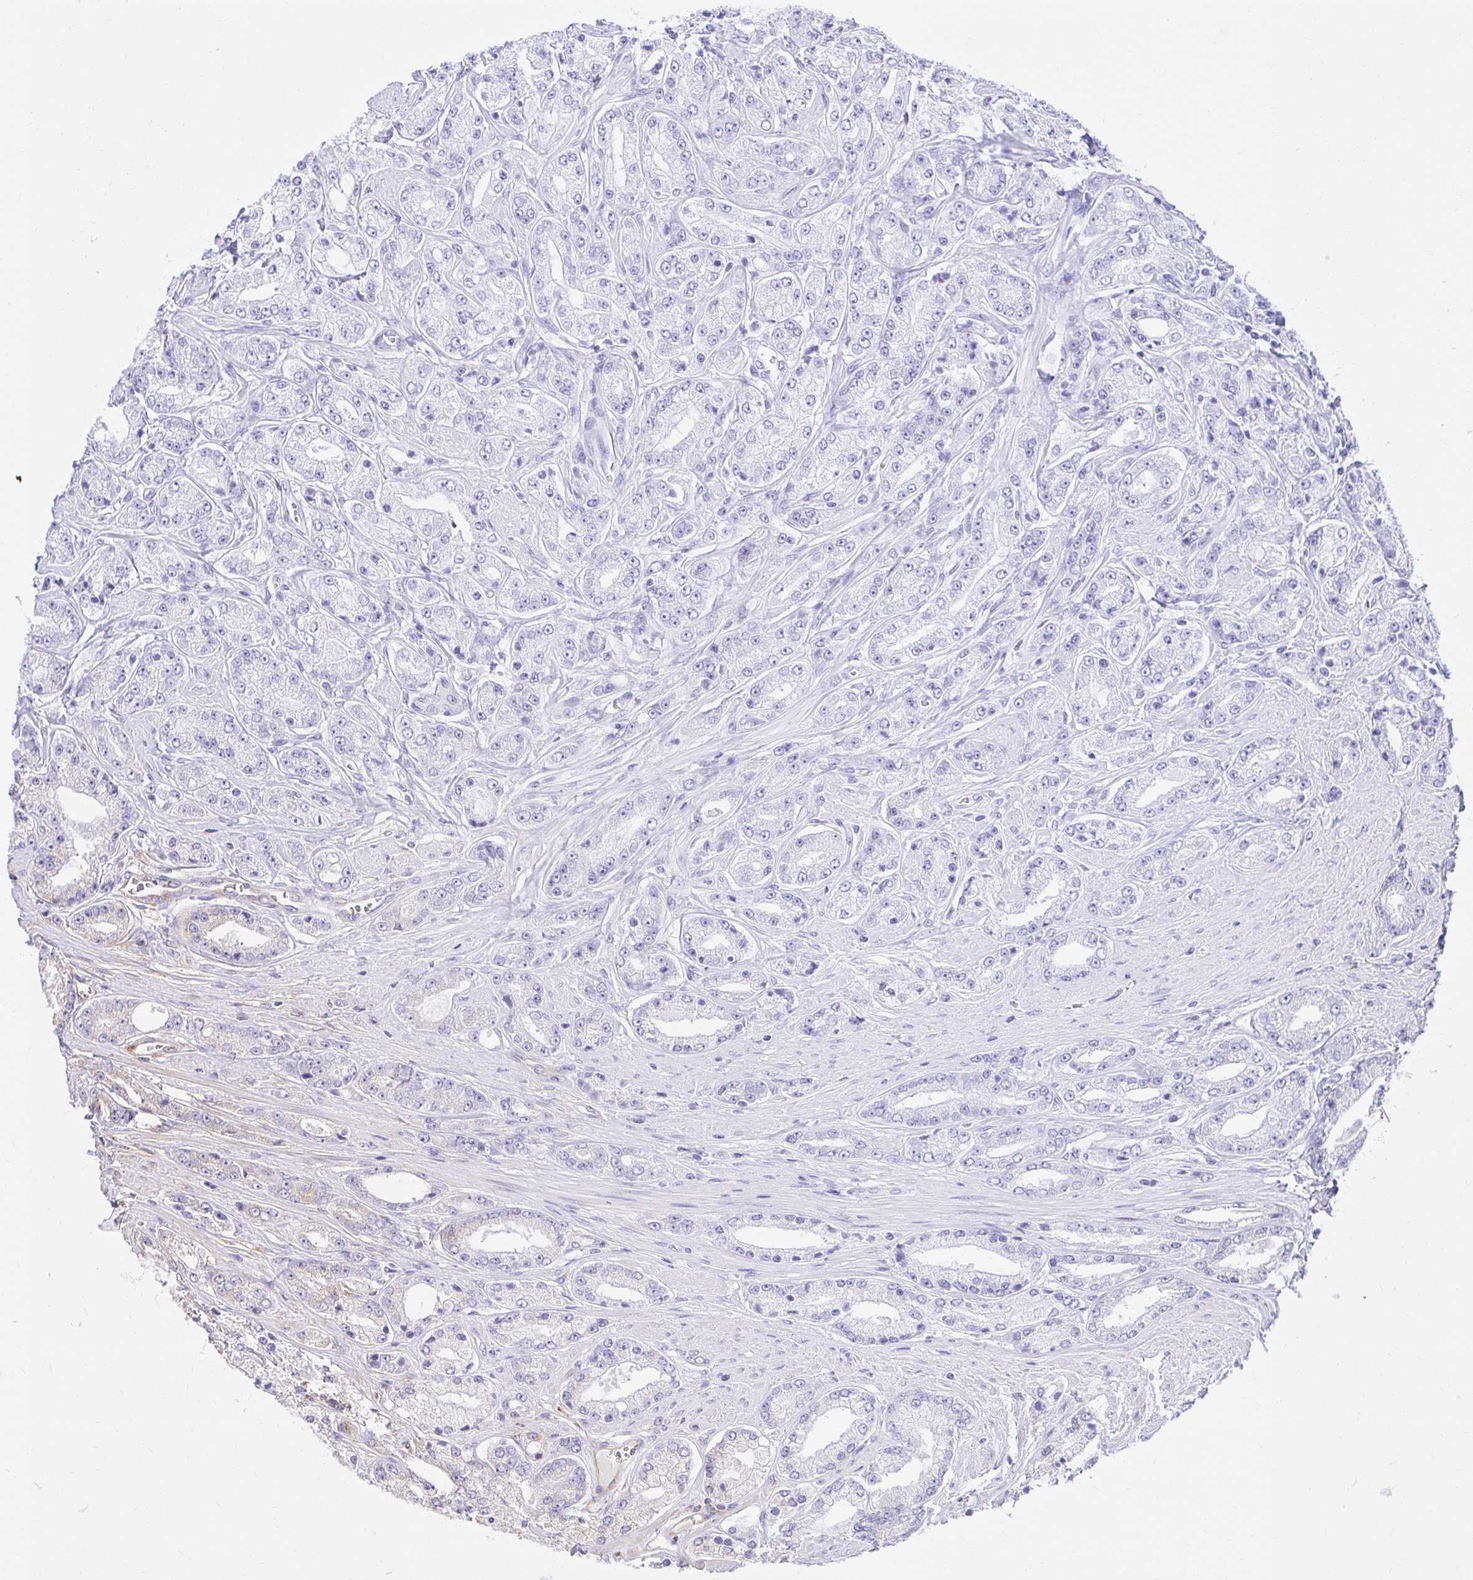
{"staining": {"intensity": "weak", "quantity": "<25%", "location": "cytoplasmic/membranous"}, "tissue": "prostate cancer", "cell_type": "Tumor cells", "image_type": "cancer", "snomed": [{"axis": "morphology", "description": "Adenocarcinoma, High grade"}, {"axis": "topography", "description": "Prostate"}], "caption": "This is a micrograph of immunohistochemistry (IHC) staining of prostate high-grade adenocarcinoma, which shows no positivity in tumor cells. Nuclei are stained in blue.", "gene": "ABCB10", "patient": {"sex": "male", "age": 66}}